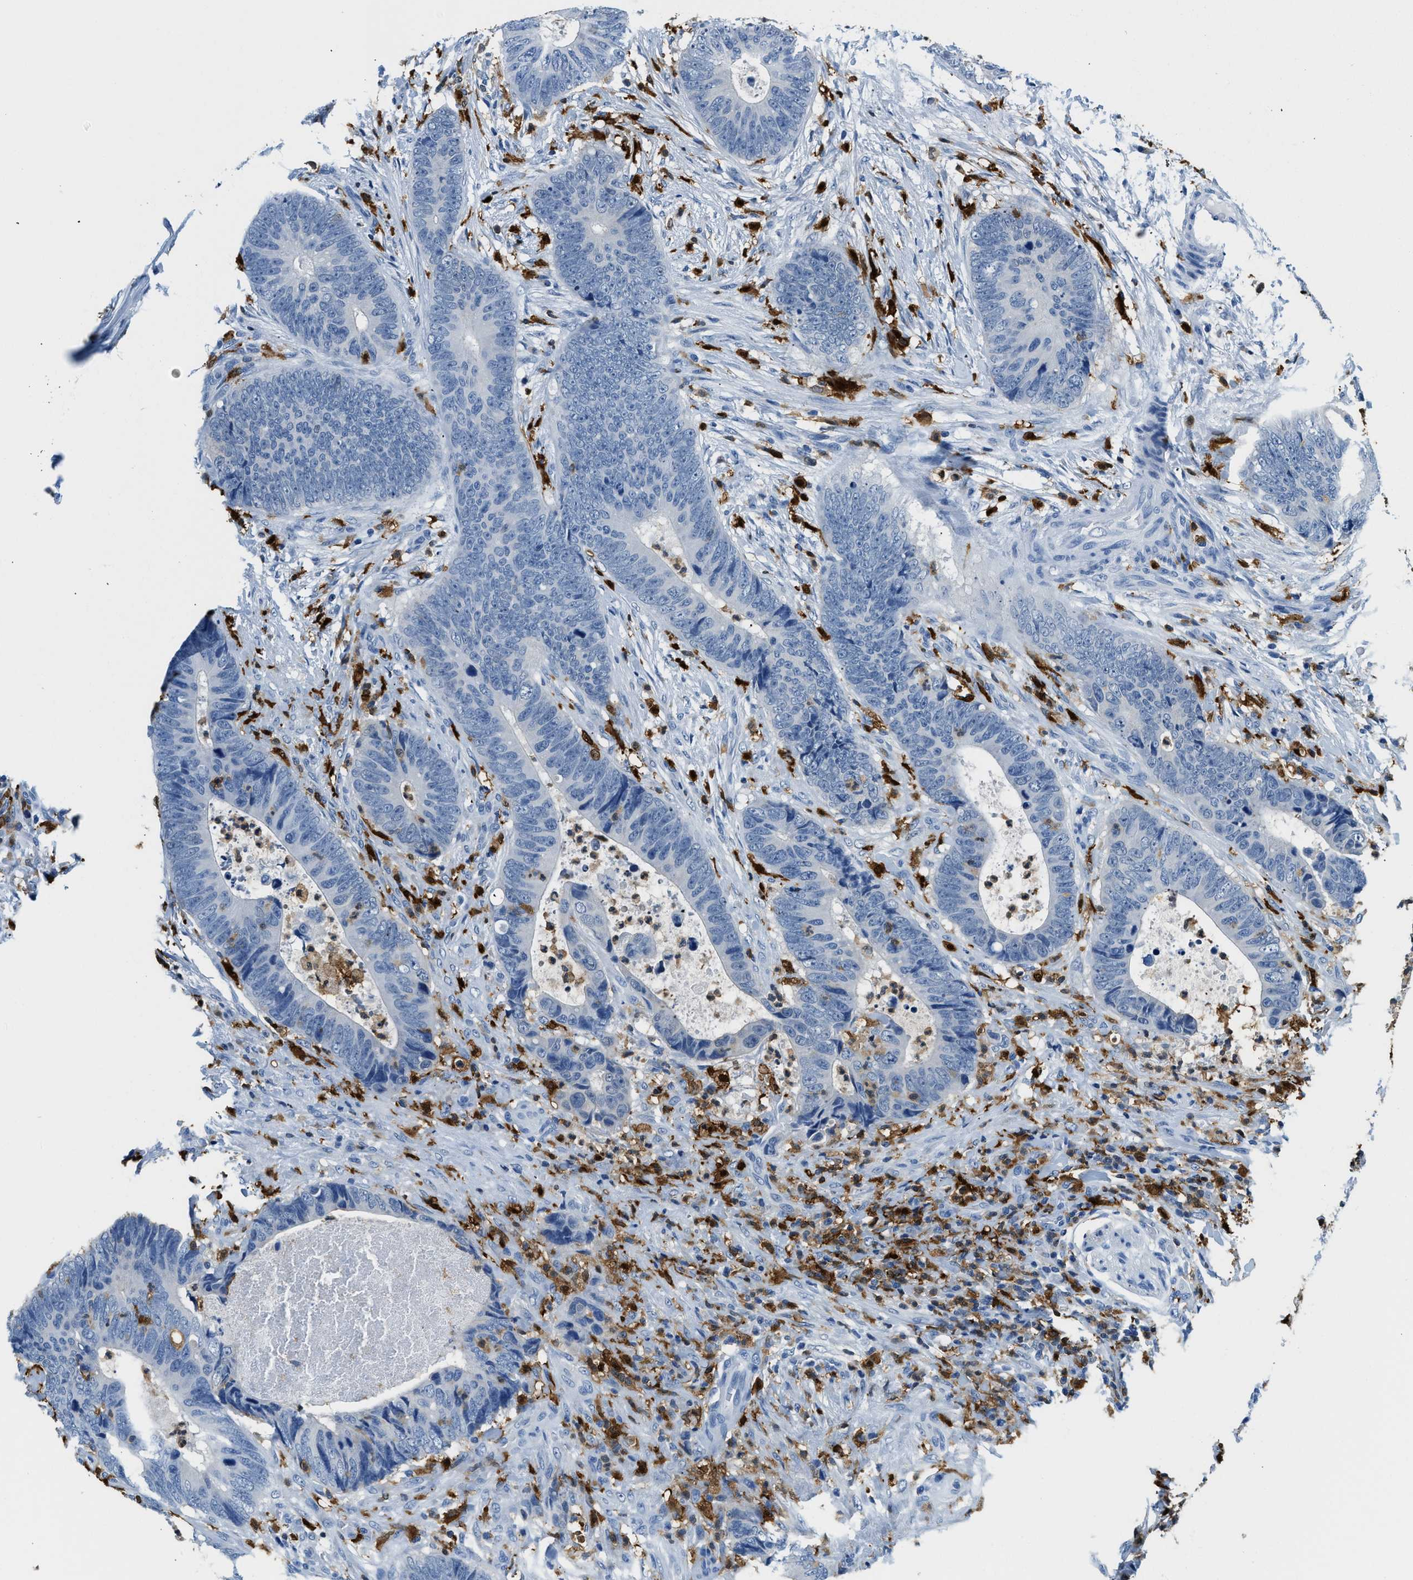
{"staining": {"intensity": "negative", "quantity": "none", "location": "none"}, "tissue": "colorectal cancer", "cell_type": "Tumor cells", "image_type": "cancer", "snomed": [{"axis": "morphology", "description": "Adenocarcinoma, NOS"}, {"axis": "topography", "description": "Colon"}], "caption": "Immunohistochemical staining of adenocarcinoma (colorectal) demonstrates no significant expression in tumor cells.", "gene": "CAPG", "patient": {"sex": "male", "age": 56}}